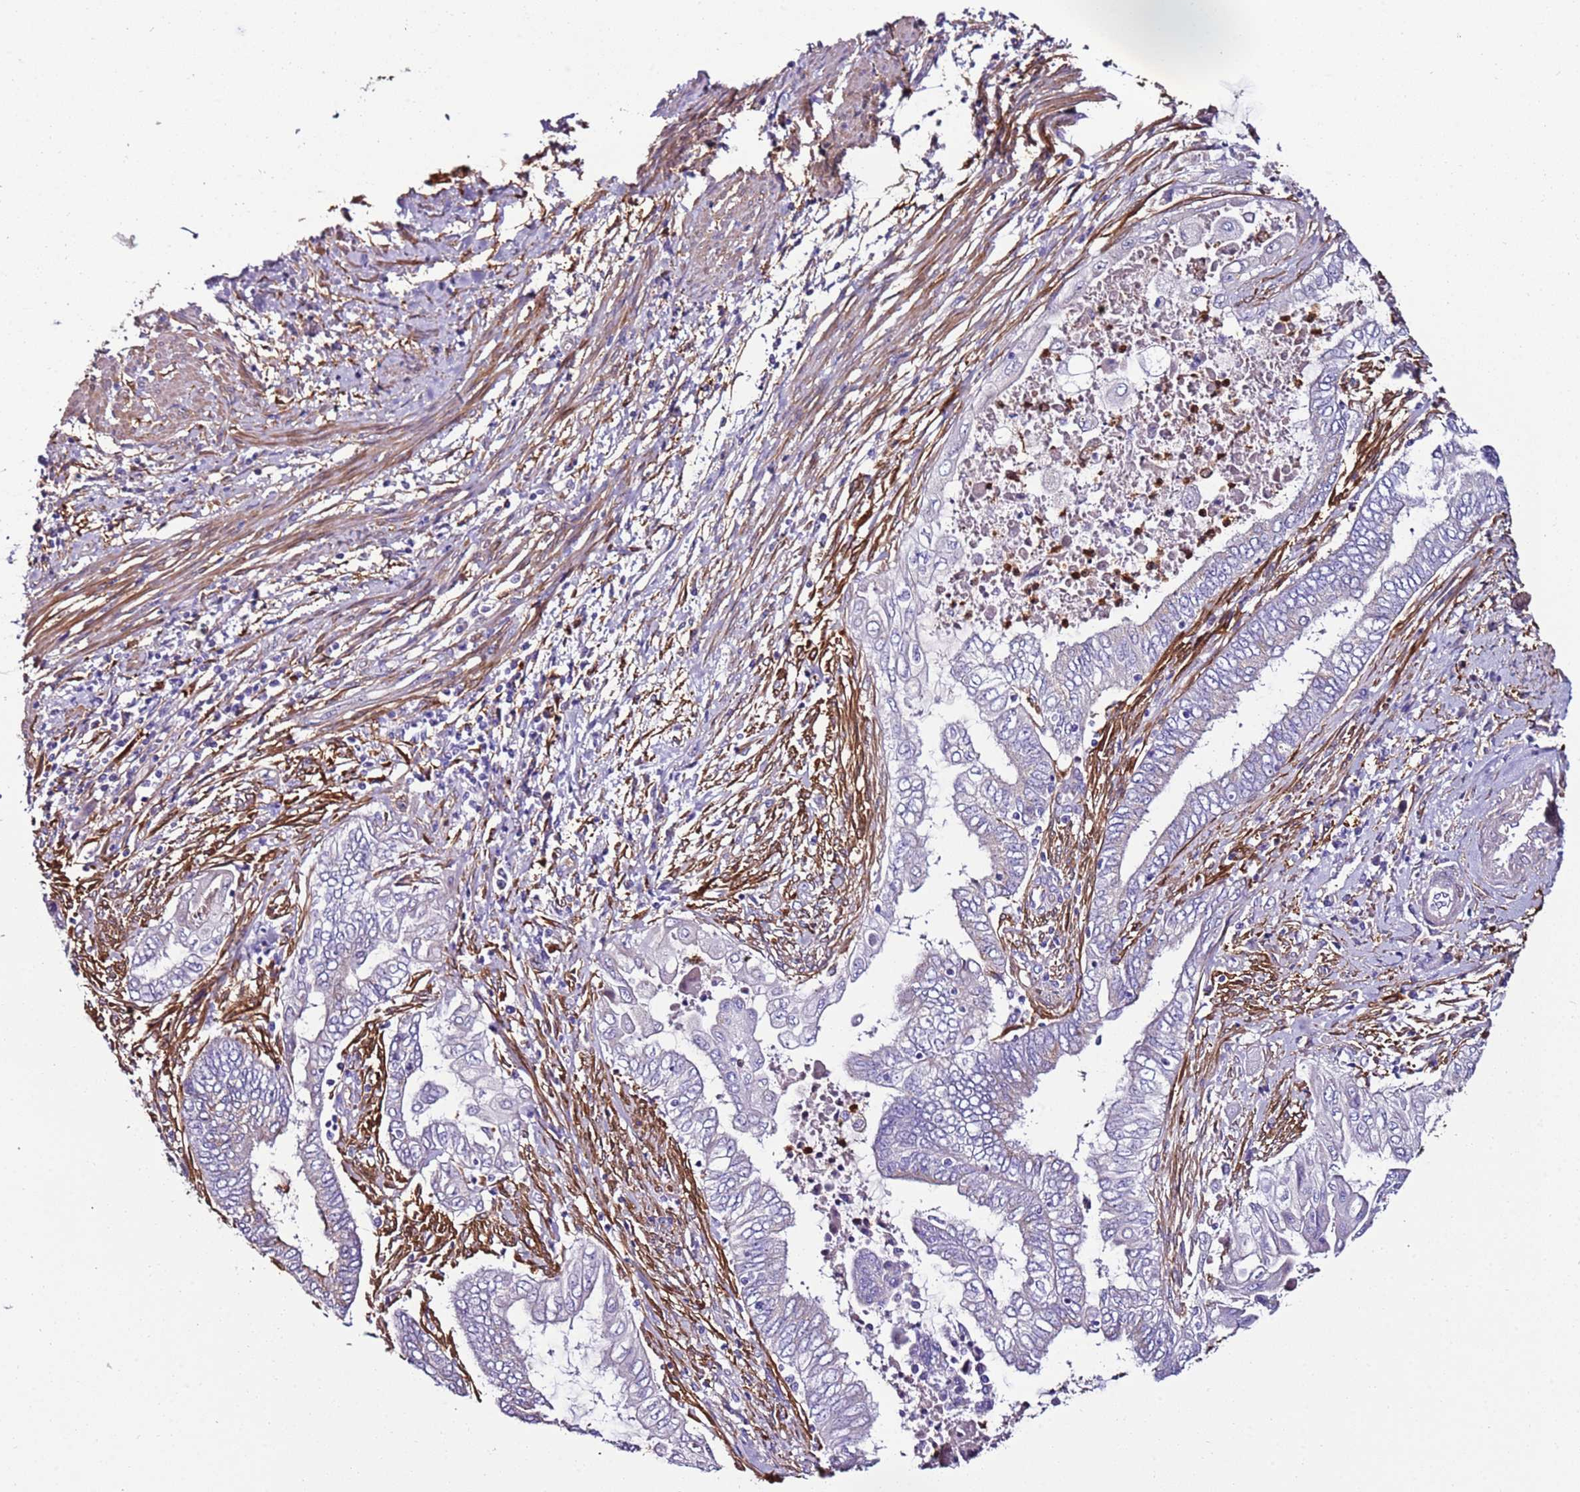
{"staining": {"intensity": "negative", "quantity": "none", "location": "none"}, "tissue": "endometrial cancer", "cell_type": "Tumor cells", "image_type": "cancer", "snomed": [{"axis": "morphology", "description": "Adenocarcinoma, NOS"}, {"axis": "topography", "description": "Uterus"}, {"axis": "topography", "description": "Endometrium"}], "caption": "The image demonstrates no staining of tumor cells in endometrial adenocarcinoma.", "gene": "FAM174C", "patient": {"sex": "female", "age": 70}}